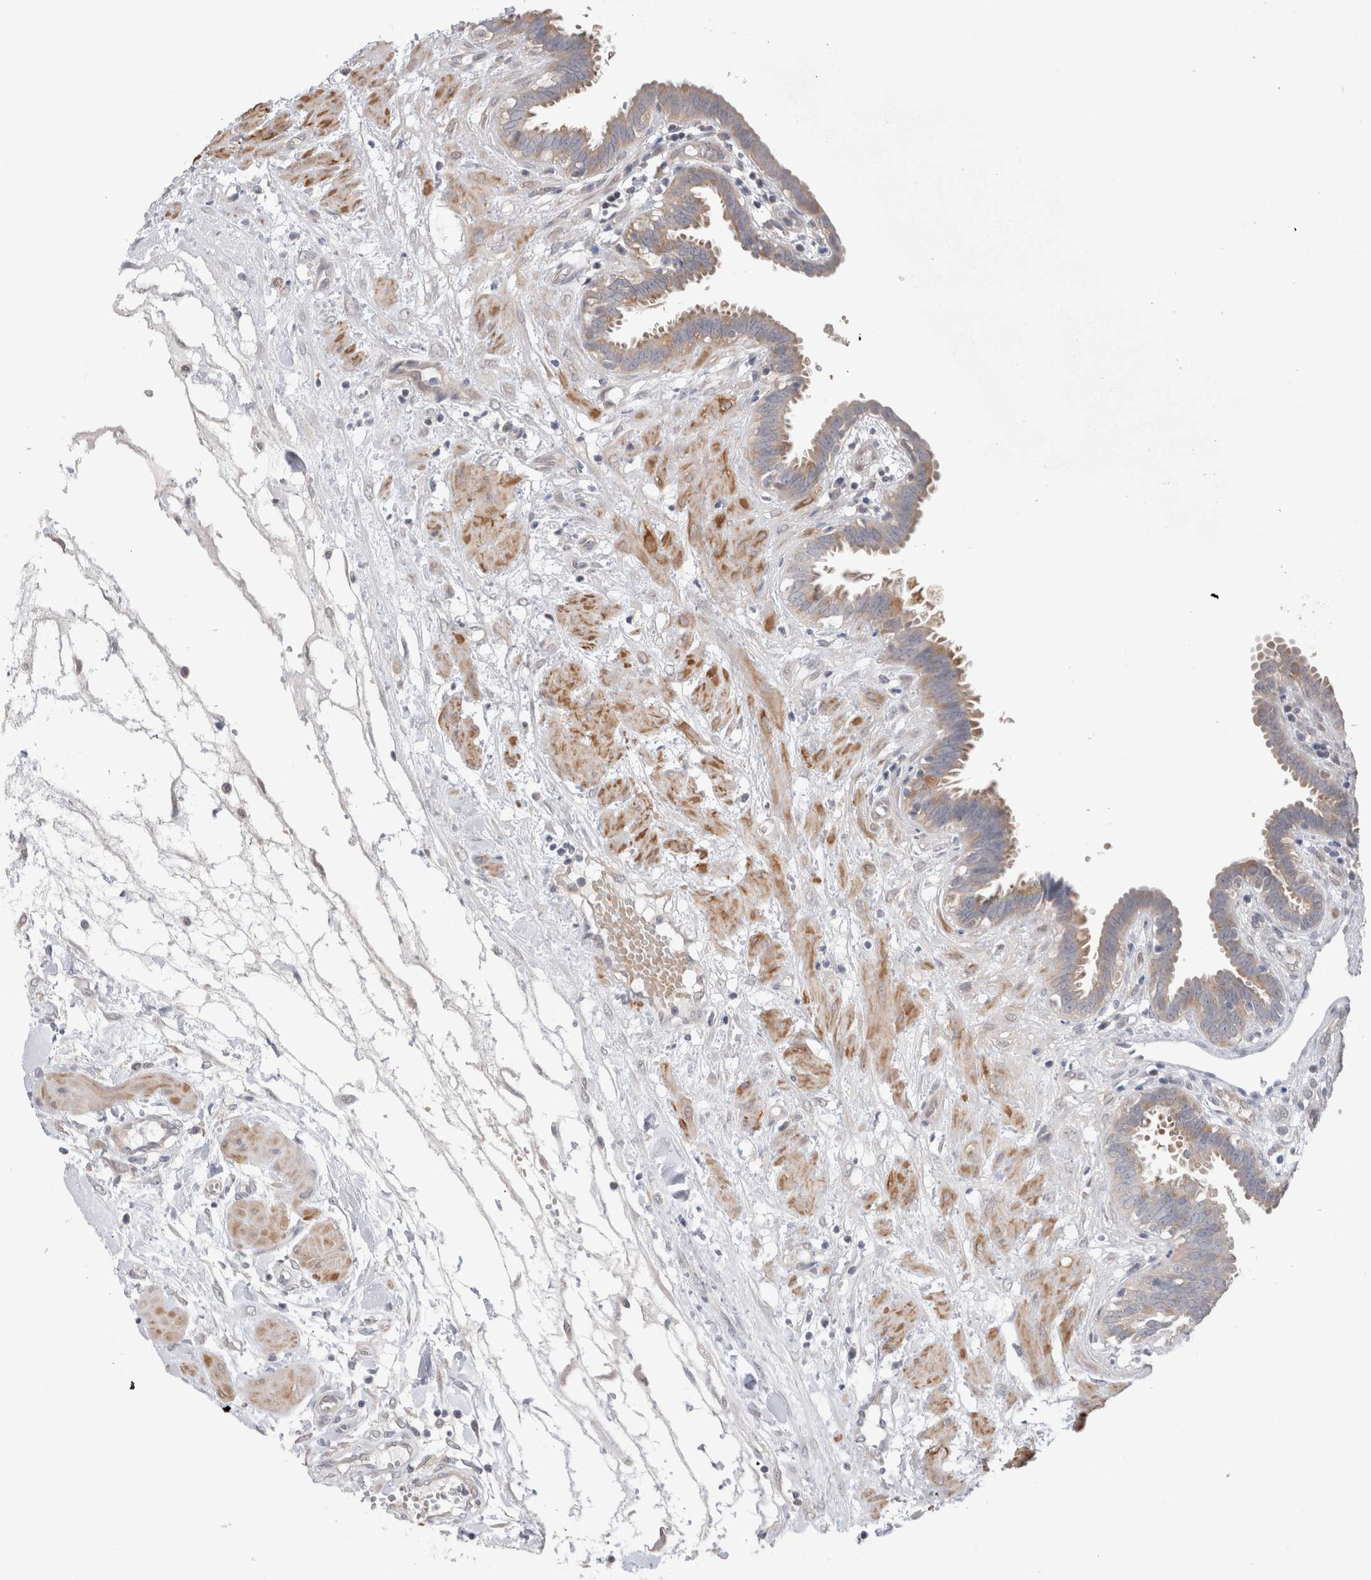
{"staining": {"intensity": "moderate", "quantity": ">75%", "location": "cytoplasmic/membranous"}, "tissue": "fallopian tube", "cell_type": "Glandular cells", "image_type": "normal", "snomed": [{"axis": "morphology", "description": "Normal tissue, NOS"}, {"axis": "topography", "description": "Fallopian tube"}, {"axis": "topography", "description": "Placenta"}], "caption": "Moderate cytoplasmic/membranous staining for a protein is present in approximately >75% of glandular cells of unremarkable fallopian tube using immunohistochemistry (IHC).", "gene": "NDOR1", "patient": {"sex": "female", "age": 32}}